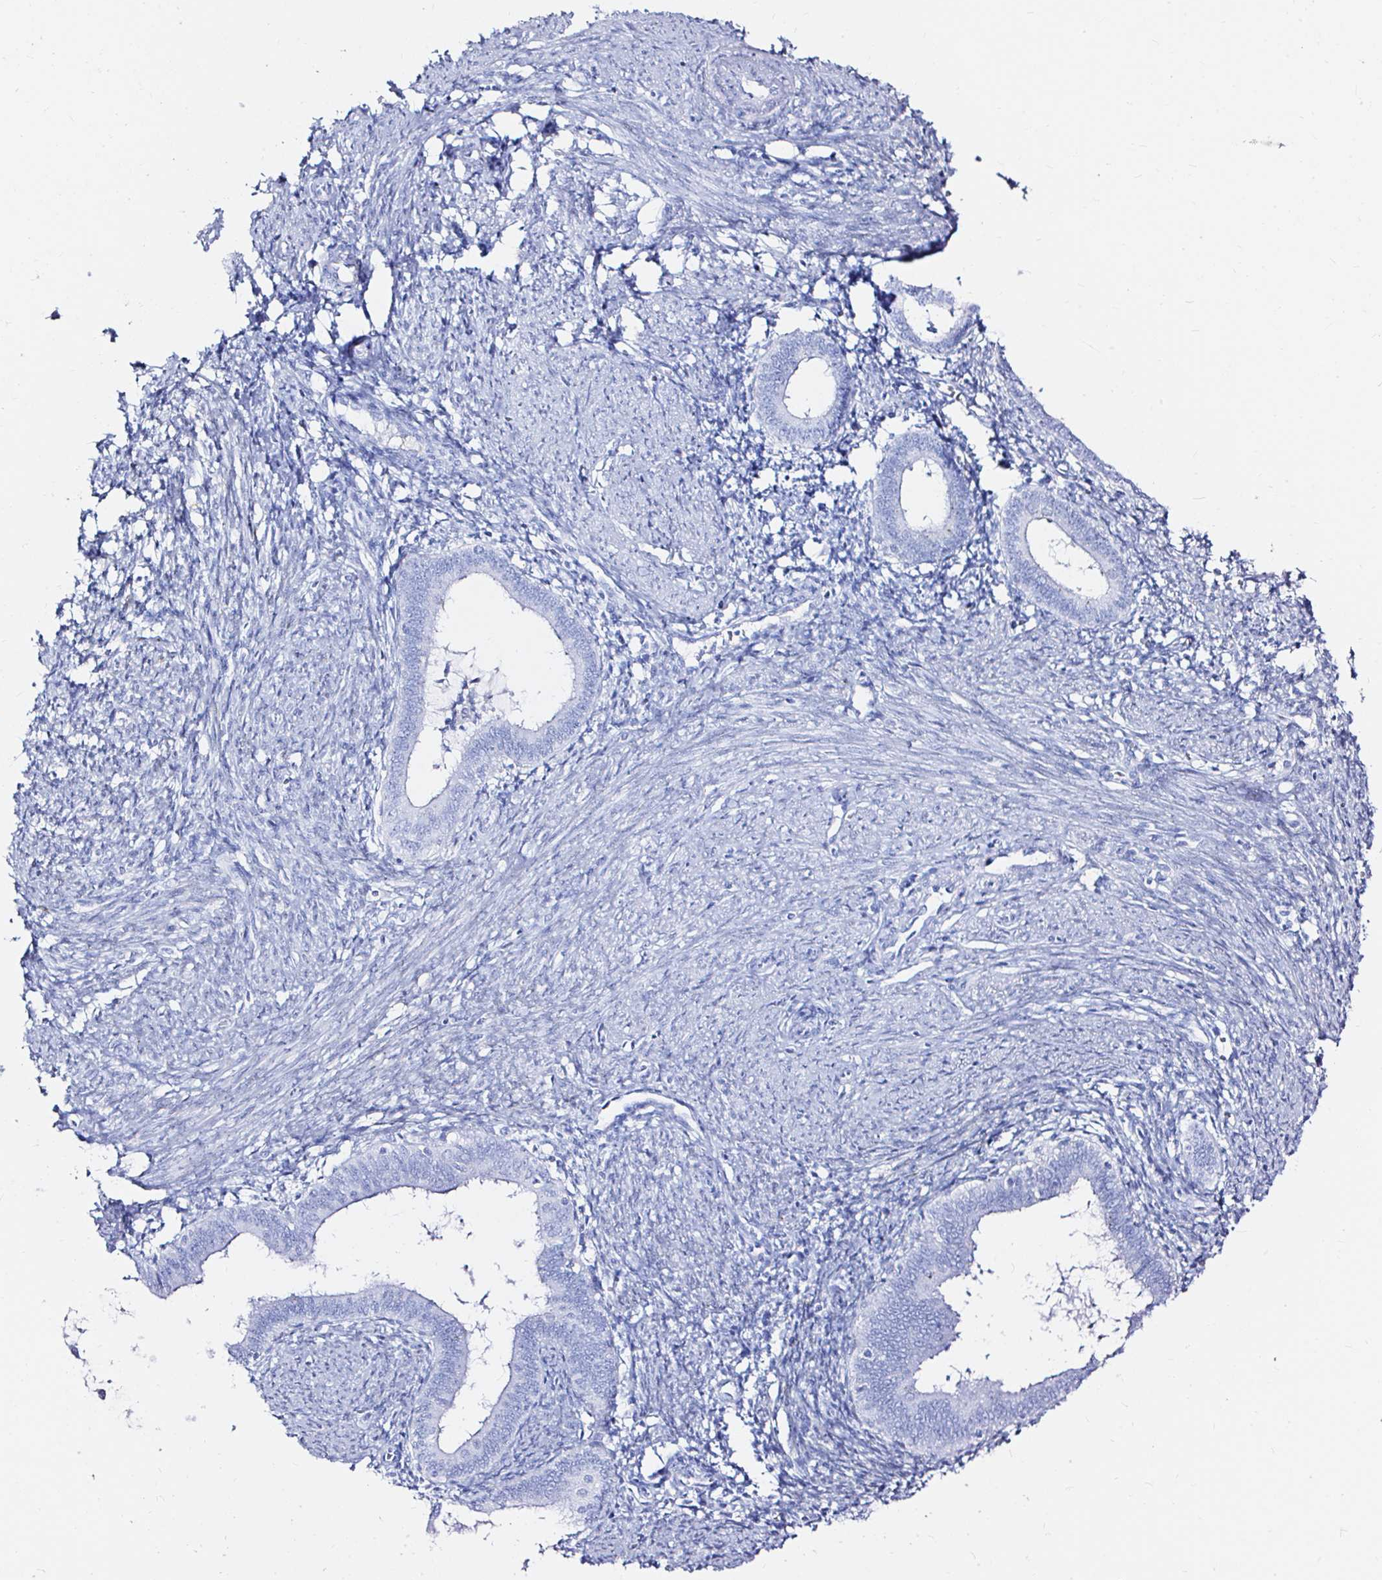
{"staining": {"intensity": "negative", "quantity": "none", "location": "none"}, "tissue": "endometrium", "cell_type": "Cells in endometrial stroma", "image_type": "normal", "snomed": [{"axis": "morphology", "description": "Normal tissue, NOS"}, {"axis": "topography", "description": "Endometrium"}], "caption": "Immunohistochemistry histopathology image of benign endometrium: human endometrium stained with DAB displays no significant protein staining in cells in endometrial stroma. Nuclei are stained in blue.", "gene": "ZNF432", "patient": {"sex": "female", "age": 41}}